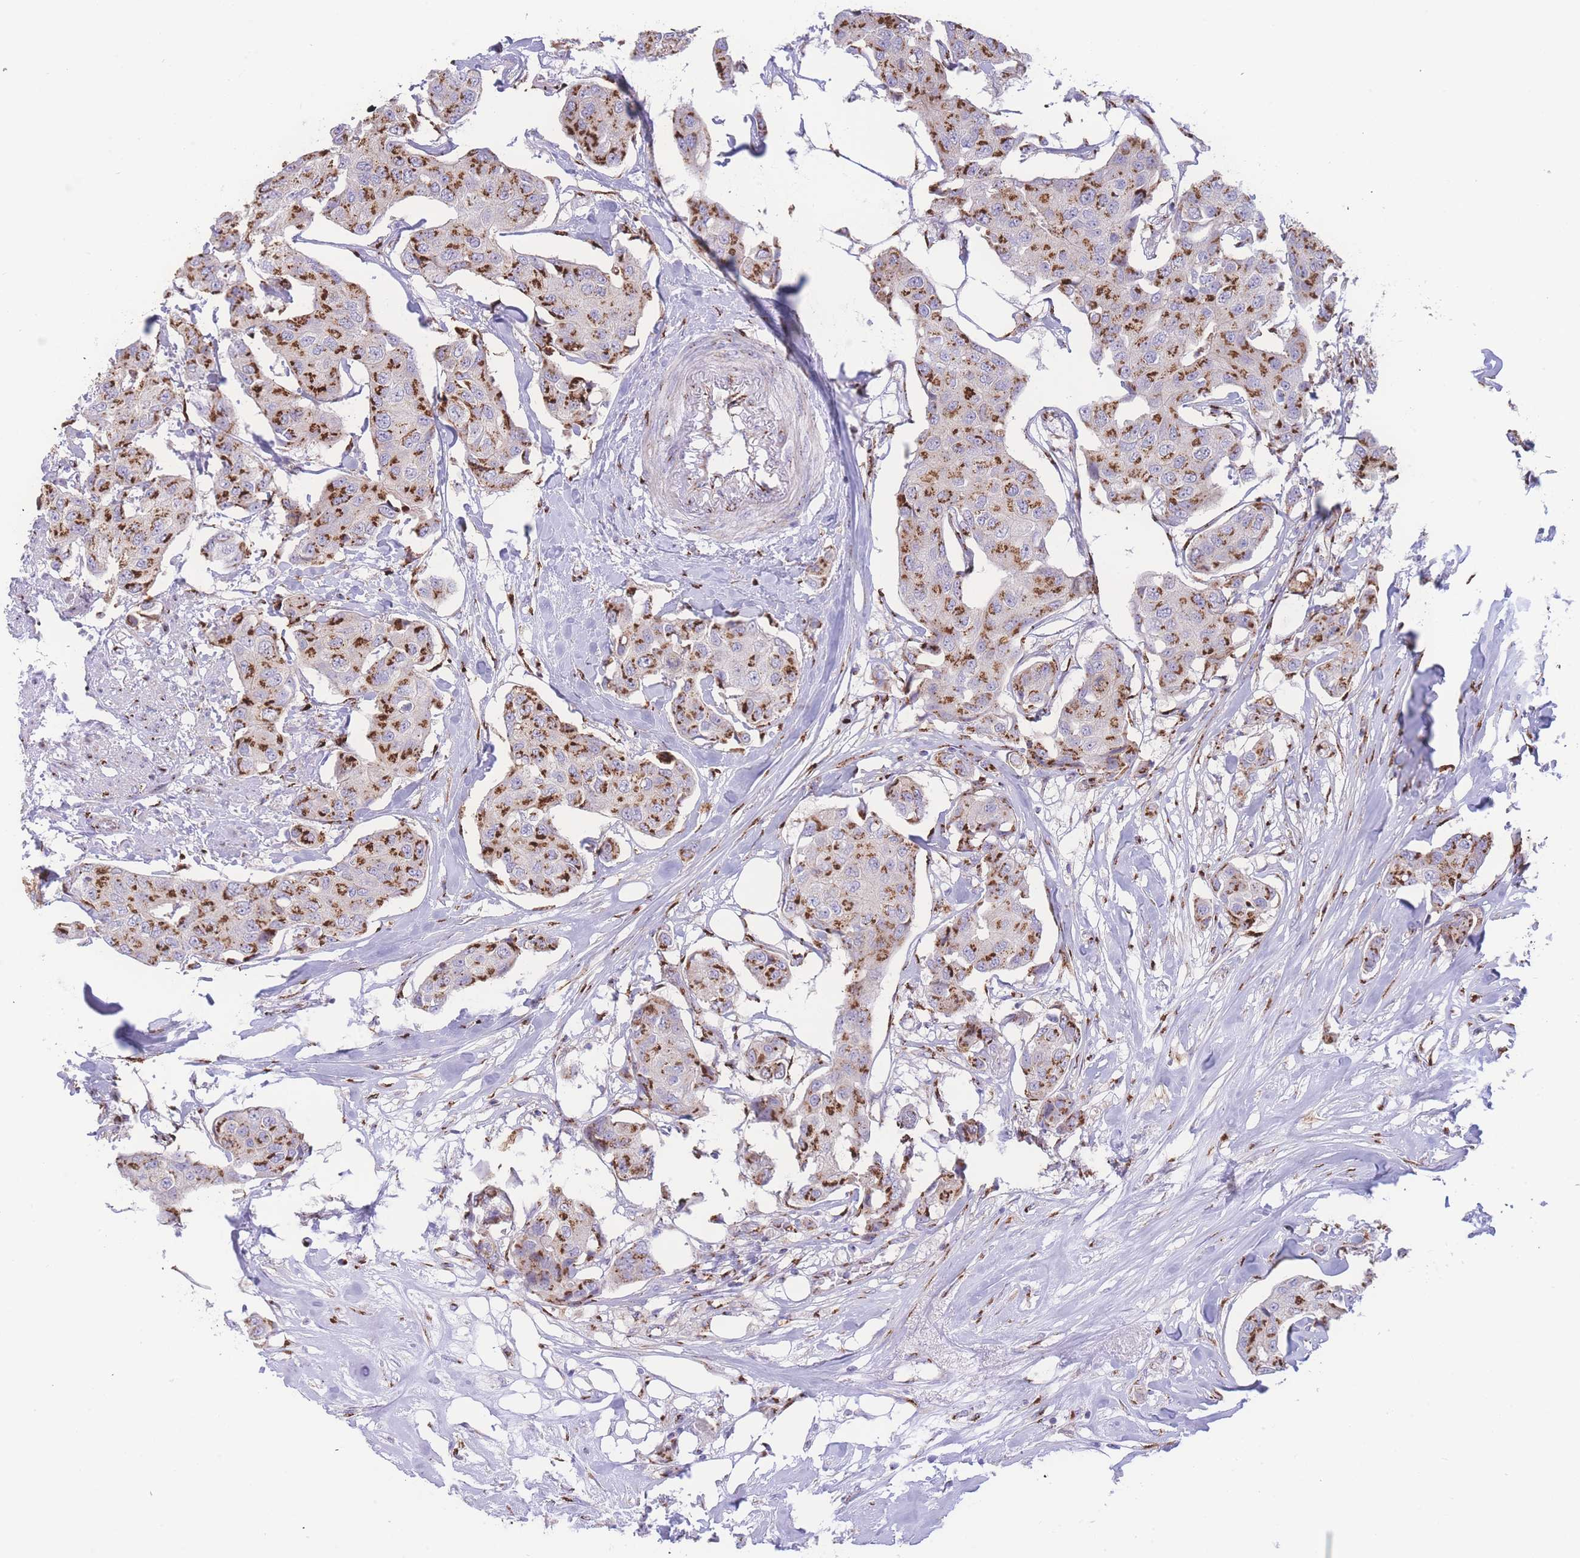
{"staining": {"intensity": "strong", "quantity": ">75%", "location": "cytoplasmic/membranous"}, "tissue": "breast cancer", "cell_type": "Tumor cells", "image_type": "cancer", "snomed": [{"axis": "morphology", "description": "Duct carcinoma"}, {"axis": "topography", "description": "Breast"}, {"axis": "topography", "description": "Lymph node"}], "caption": "Protein expression analysis of human breast cancer reveals strong cytoplasmic/membranous staining in approximately >75% of tumor cells.", "gene": "GOLM2", "patient": {"sex": "female", "age": 80}}